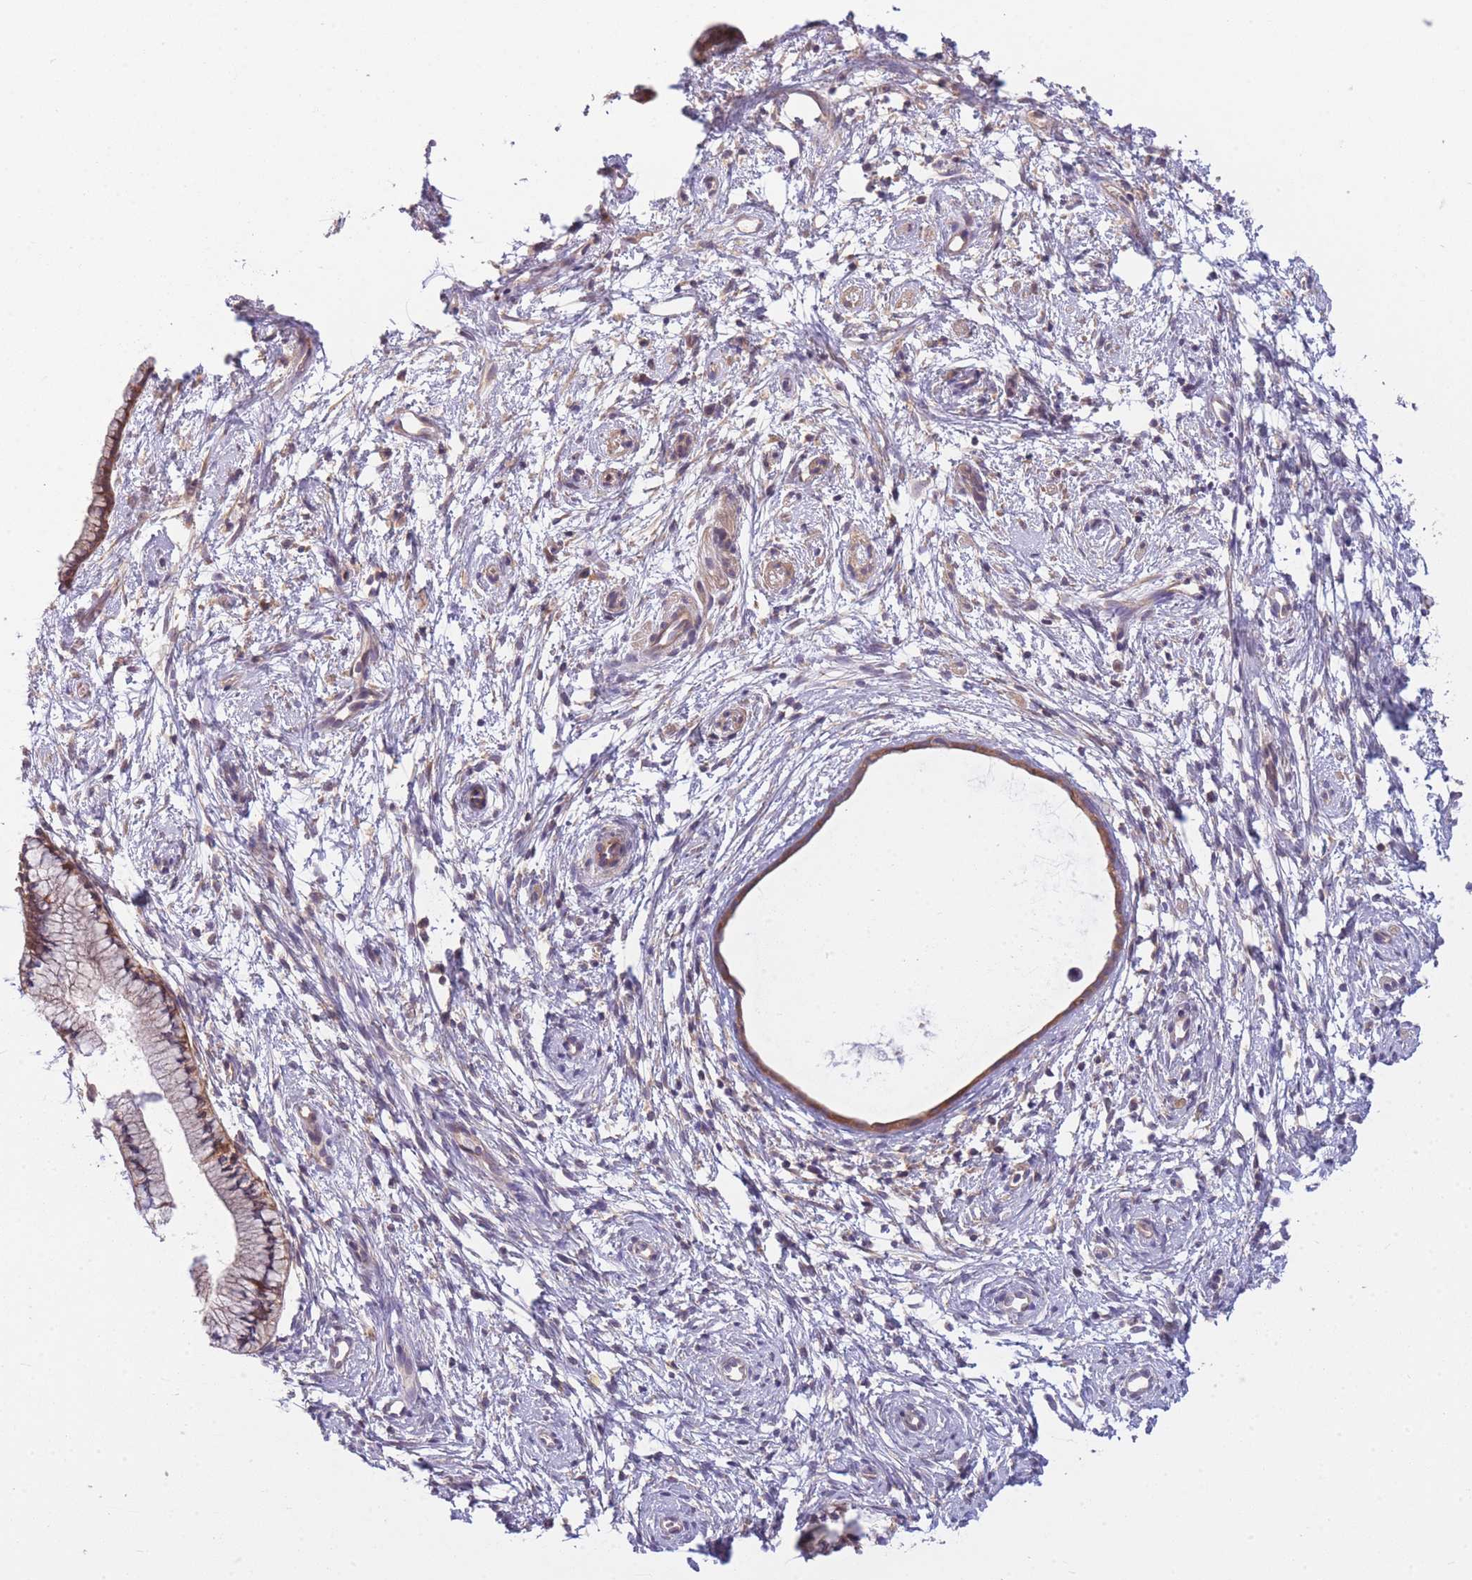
{"staining": {"intensity": "moderate", "quantity": "25%-75%", "location": "cytoplasmic/membranous"}, "tissue": "cervix", "cell_type": "Glandular cells", "image_type": "normal", "snomed": [{"axis": "morphology", "description": "Normal tissue, NOS"}, {"axis": "topography", "description": "Cervix"}], "caption": "Brown immunohistochemical staining in normal cervix demonstrates moderate cytoplasmic/membranous positivity in about 25%-75% of glandular cells. The staining is performed using DAB brown chromogen to label protein expression. The nuclei are counter-stained blue using hematoxylin.", "gene": "PFDN6", "patient": {"sex": "female", "age": 57}}